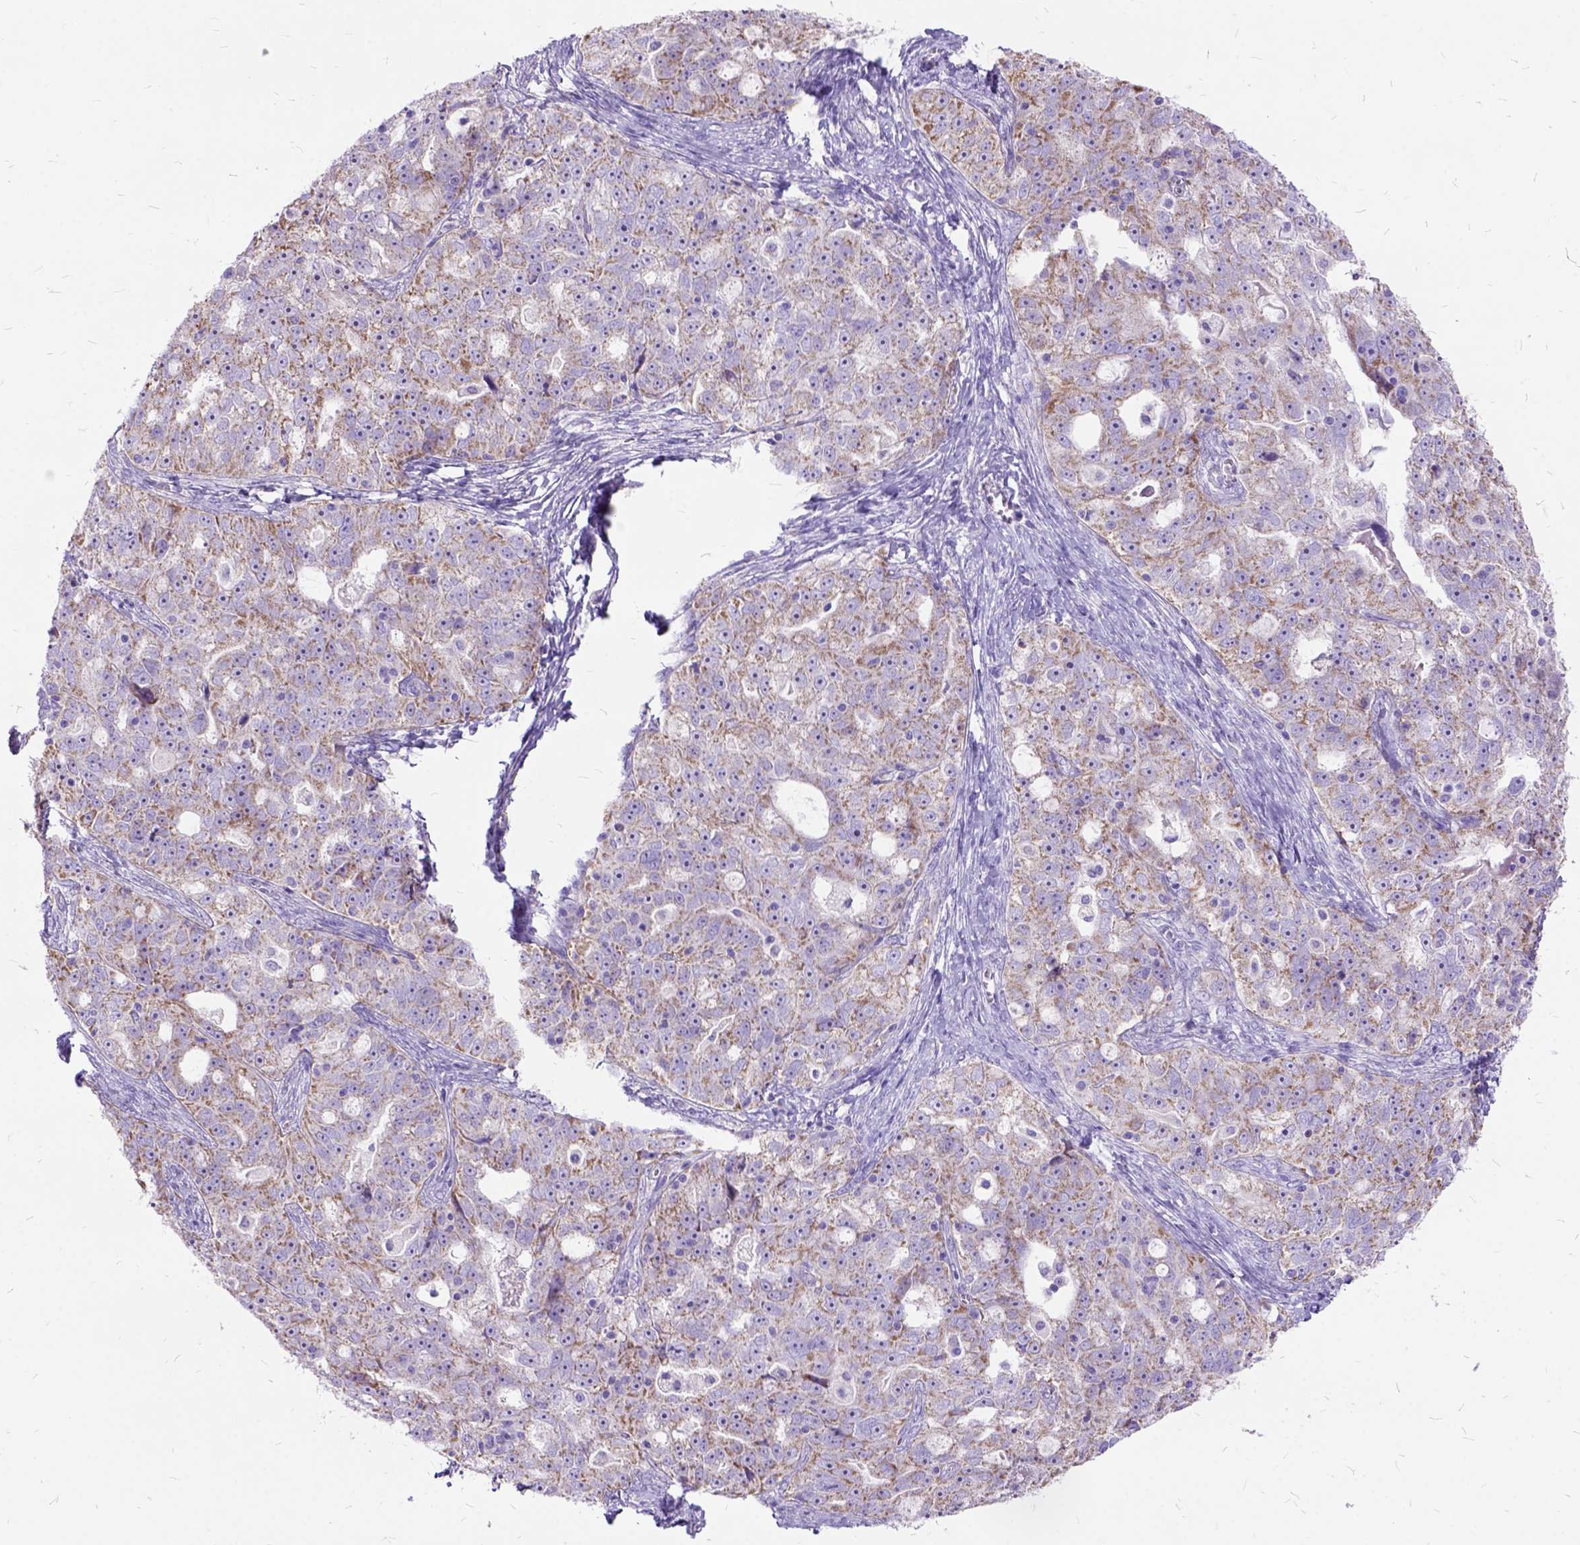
{"staining": {"intensity": "weak", "quantity": ">75%", "location": "cytoplasmic/membranous"}, "tissue": "ovarian cancer", "cell_type": "Tumor cells", "image_type": "cancer", "snomed": [{"axis": "morphology", "description": "Cystadenocarcinoma, serous, NOS"}, {"axis": "topography", "description": "Ovary"}], "caption": "High-power microscopy captured an immunohistochemistry photomicrograph of serous cystadenocarcinoma (ovarian), revealing weak cytoplasmic/membranous expression in approximately >75% of tumor cells. The staining was performed using DAB (3,3'-diaminobenzidine) to visualize the protein expression in brown, while the nuclei were stained in blue with hematoxylin (Magnification: 20x).", "gene": "CTAG2", "patient": {"sex": "female", "age": 51}}